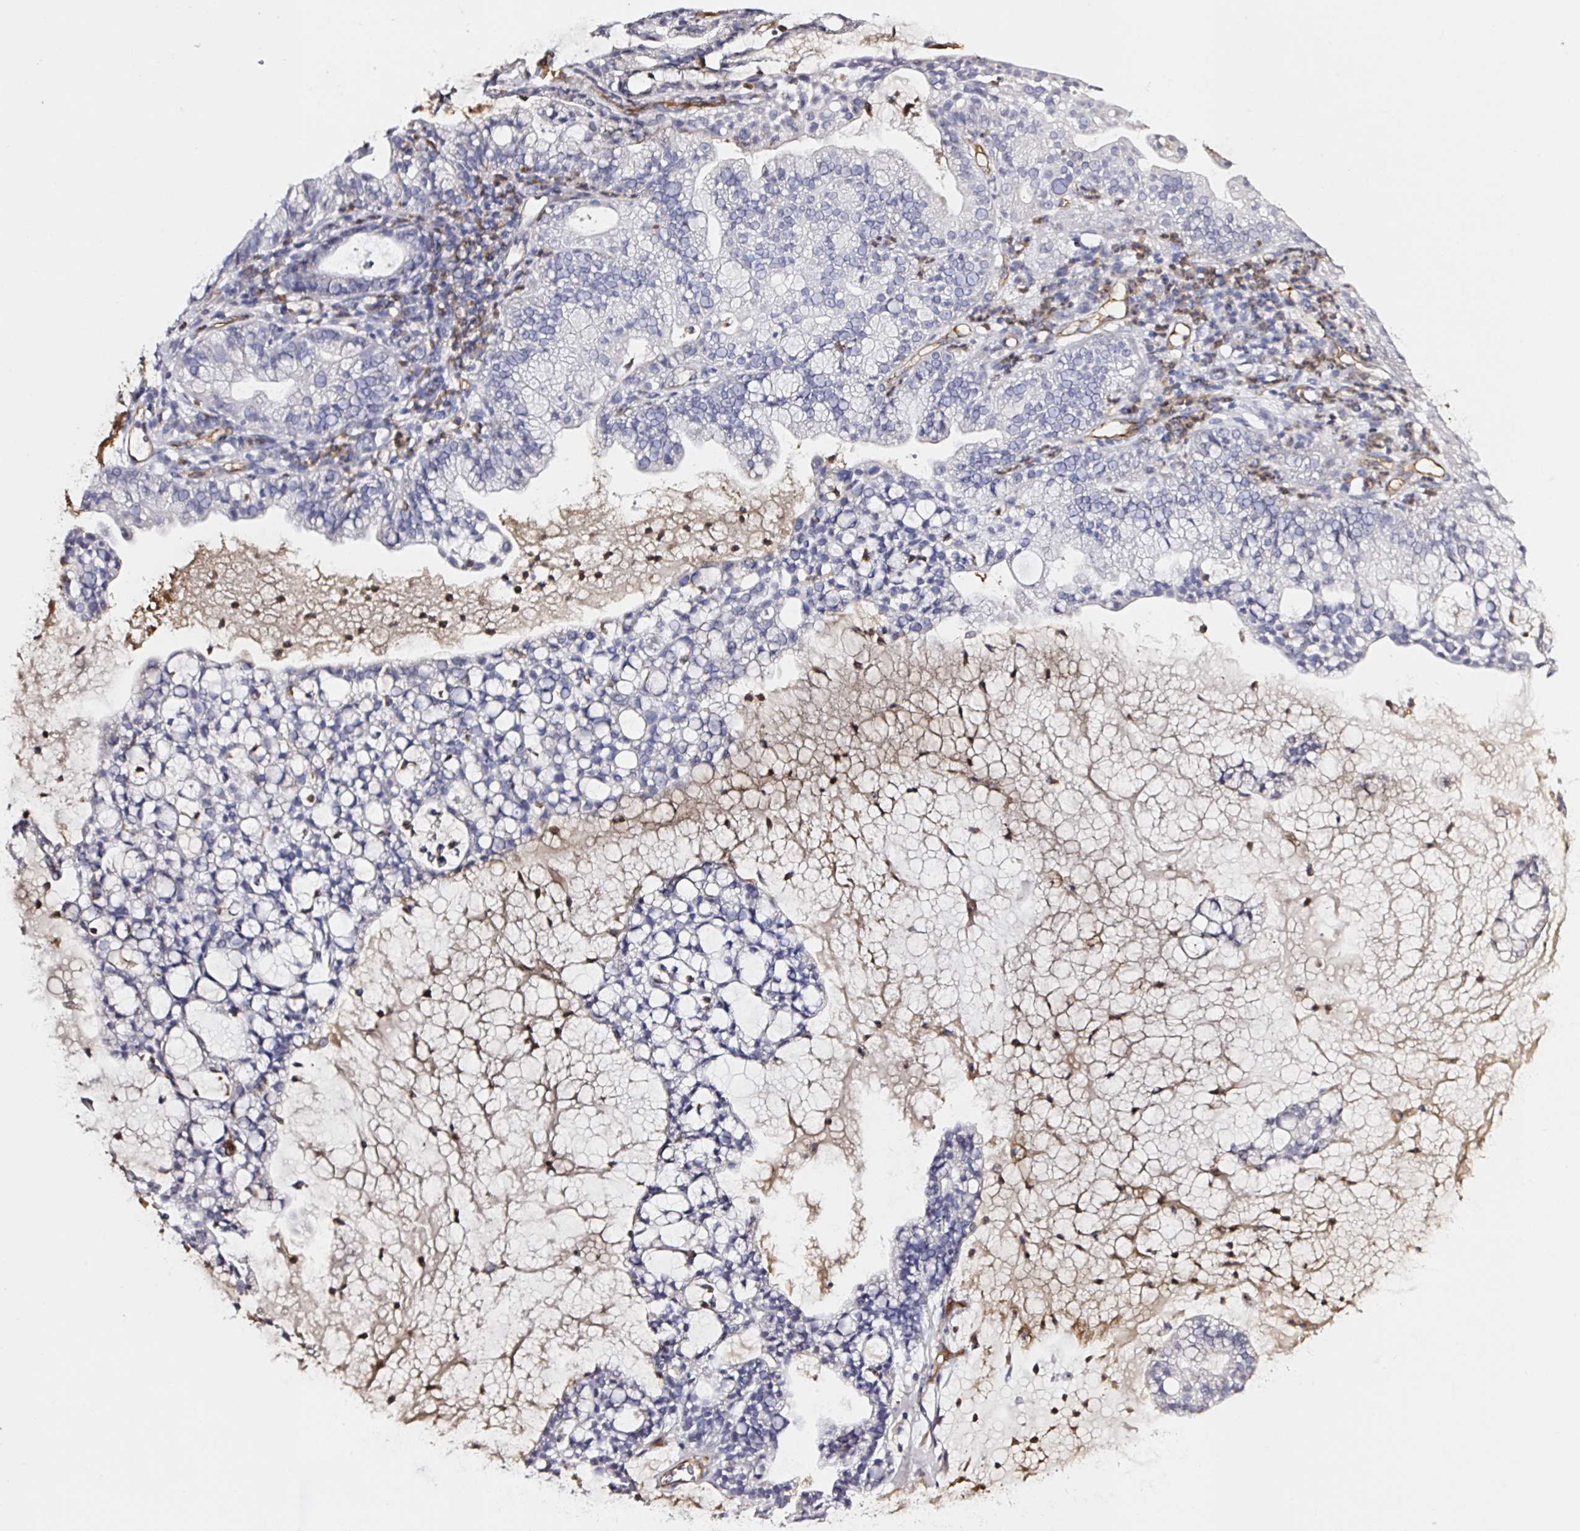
{"staining": {"intensity": "negative", "quantity": "none", "location": "none"}, "tissue": "cervical cancer", "cell_type": "Tumor cells", "image_type": "cancer", "snomed": [{"axis": "morphology", "description": "Adenocarcinoma, NOS"}, {"axis": "topography", "description": "Cervix"}], "caption": "Adenocarcinoma (cervical) was stained to show a protein in brown. There is no significant positivity in tumor cells.", "gene": "ACSBG2", "patient": {"sex": "female", "age": 41}}